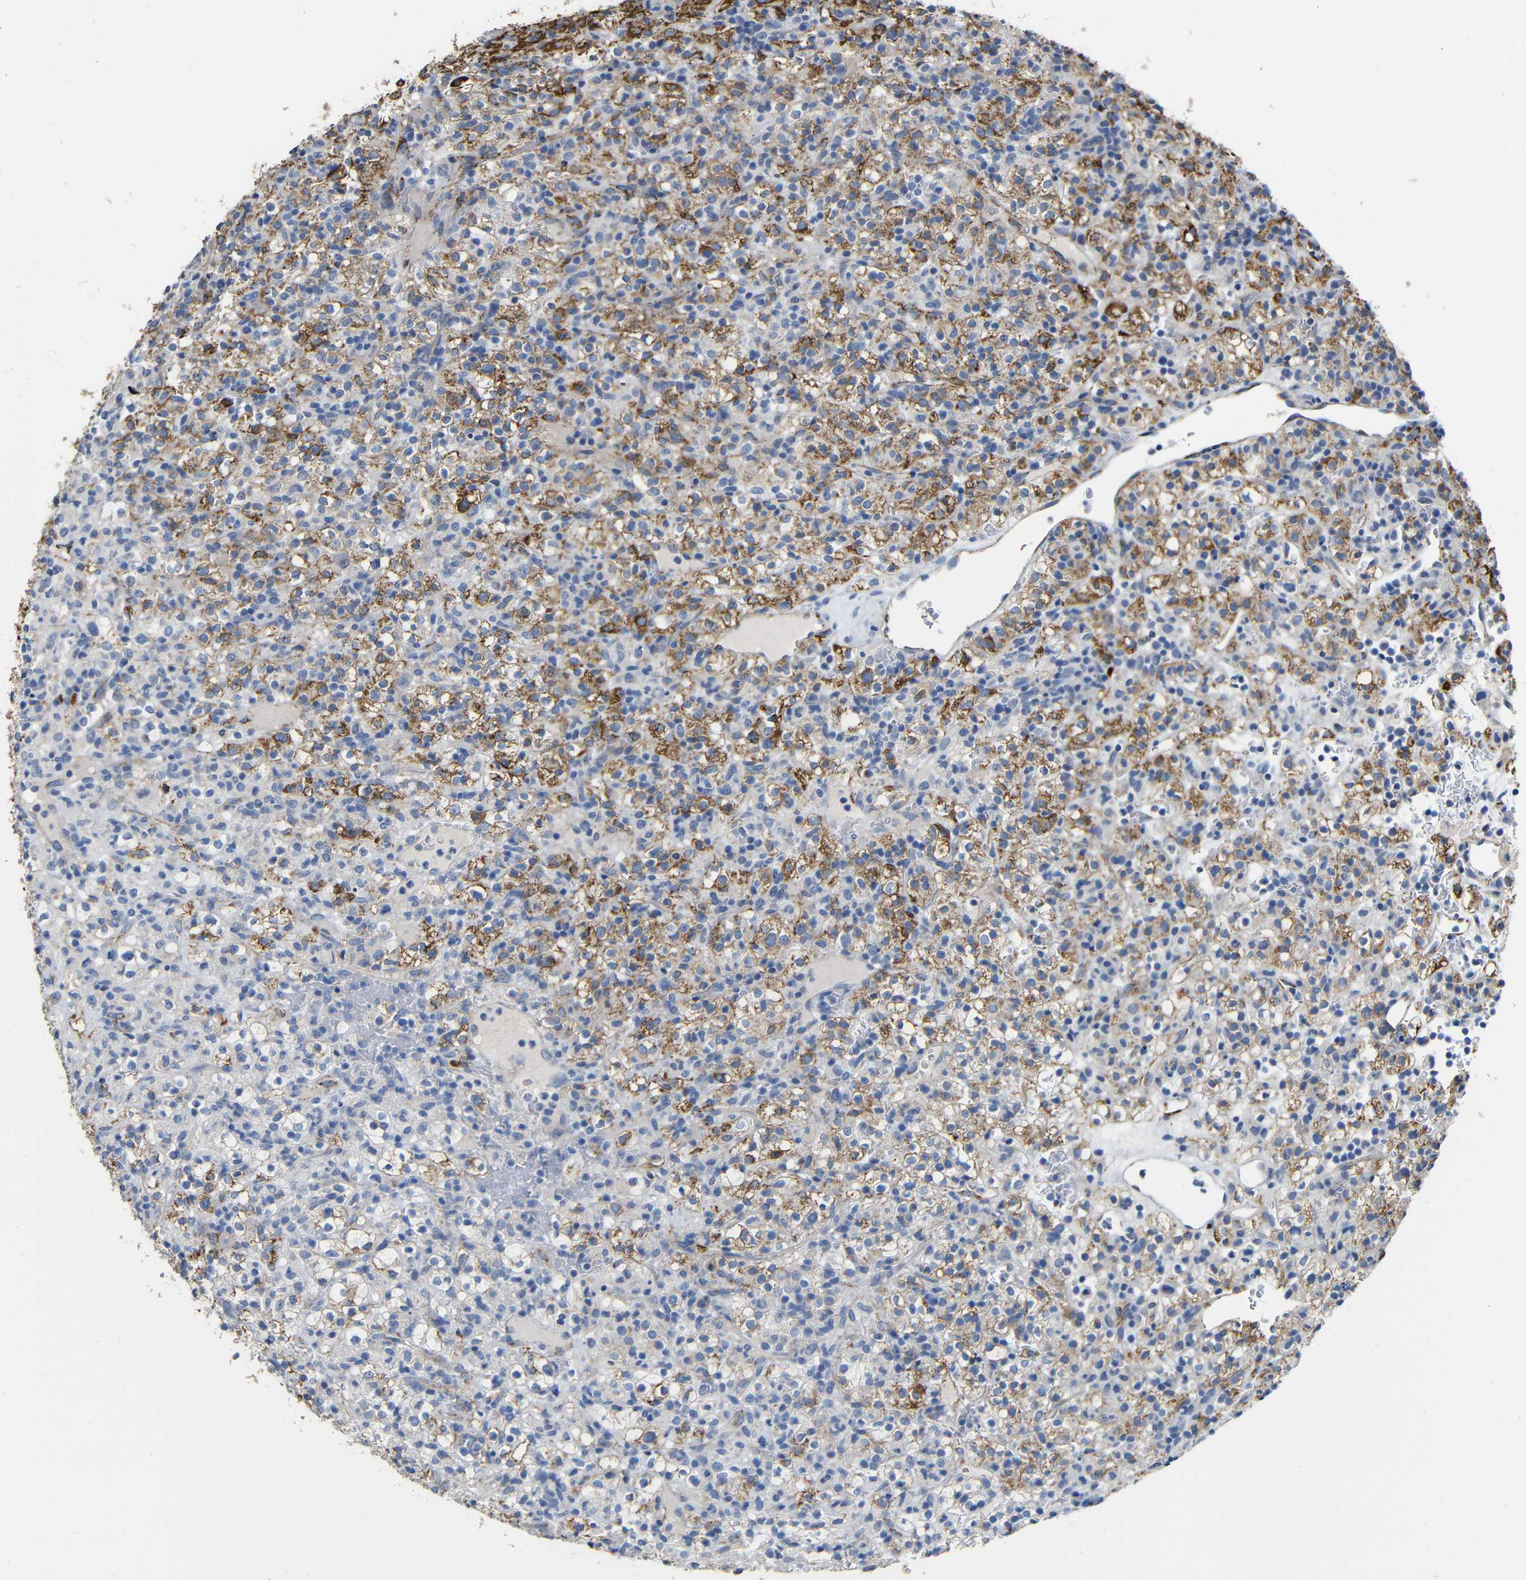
{"staining": {"intensity": "moderate", "quantity": ">75%", "location": "cytoplasmic/membranous"}, "tissue": "renal cancer", "cell_type": "Tumor cells", "image_type": "cancer", "snomed": [{"axis": "morphology", "description": "Normal tissue, NOS"}, {"axis": "morphology", "description": "Adenocarcinoma, NOS"}, {"axis": "topography", "description": "Kidney"}], "caption": "Human renal cancer (adenocarcinoma) stained with a brown dye reveals moderate cytoplasmic/membranous positive expression in about >75% of tumor cells.", "gene": "MAOA", "patient": {"sex": "female", "age": 72}}